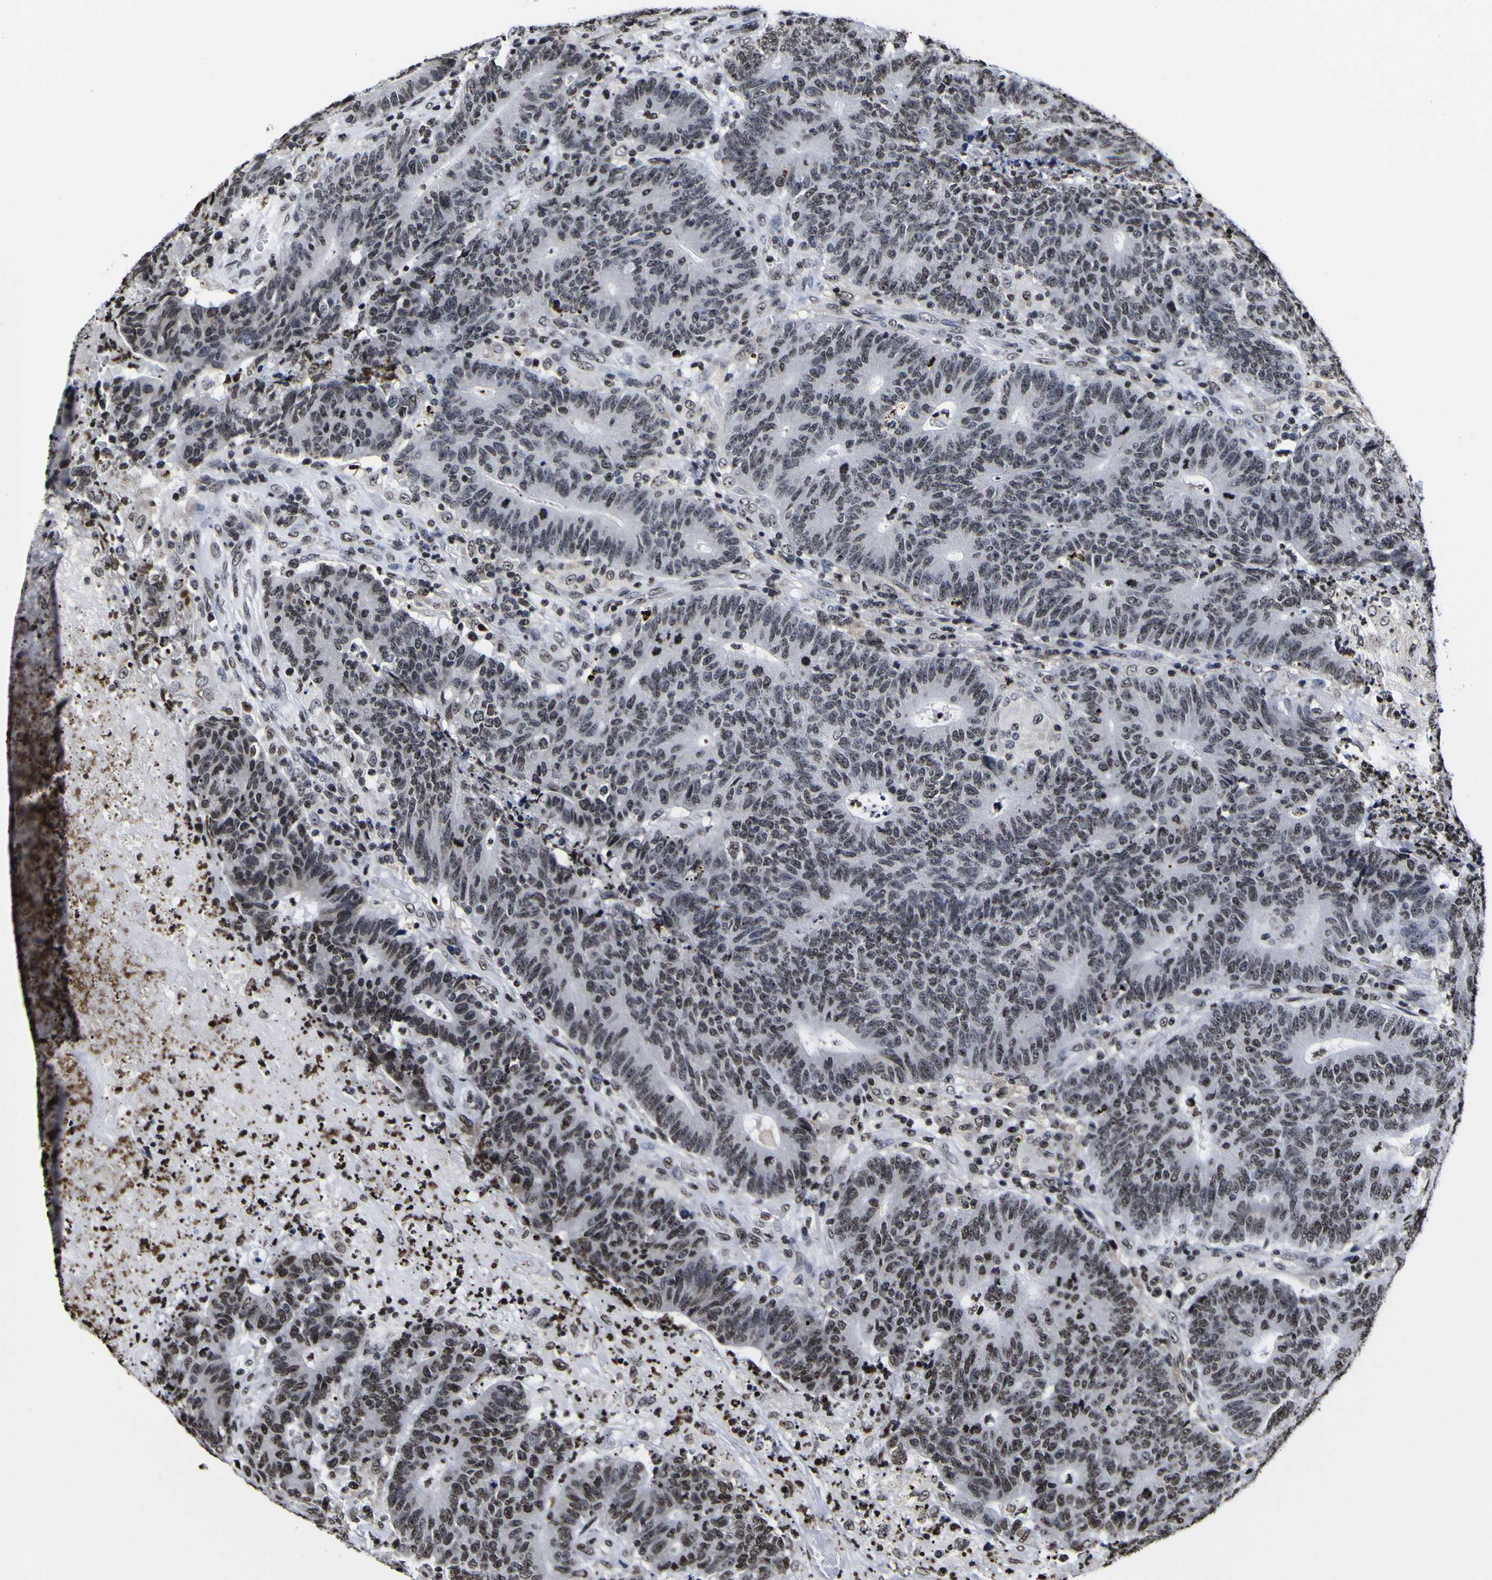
{"staining": {"intensity": "negative", "quantity": "none", "location": "none"}, "tissue": "colorectal cancer", "cell_type": "Tumor cells", "image_type": "cancer", "snomed": [{"axis": "morphology", "description": "Normal tissue, NOS"}, {"axis": "morphology", "description": "Adenocarcinoma, NOS"}, {"axis": "topography", "description": "Colon"}], "caption": "The image exhibits no staining of tumor cells in colorectal cancer.", "gene": "PIAS1", "patient": {"sex": "female", "age": 75}}